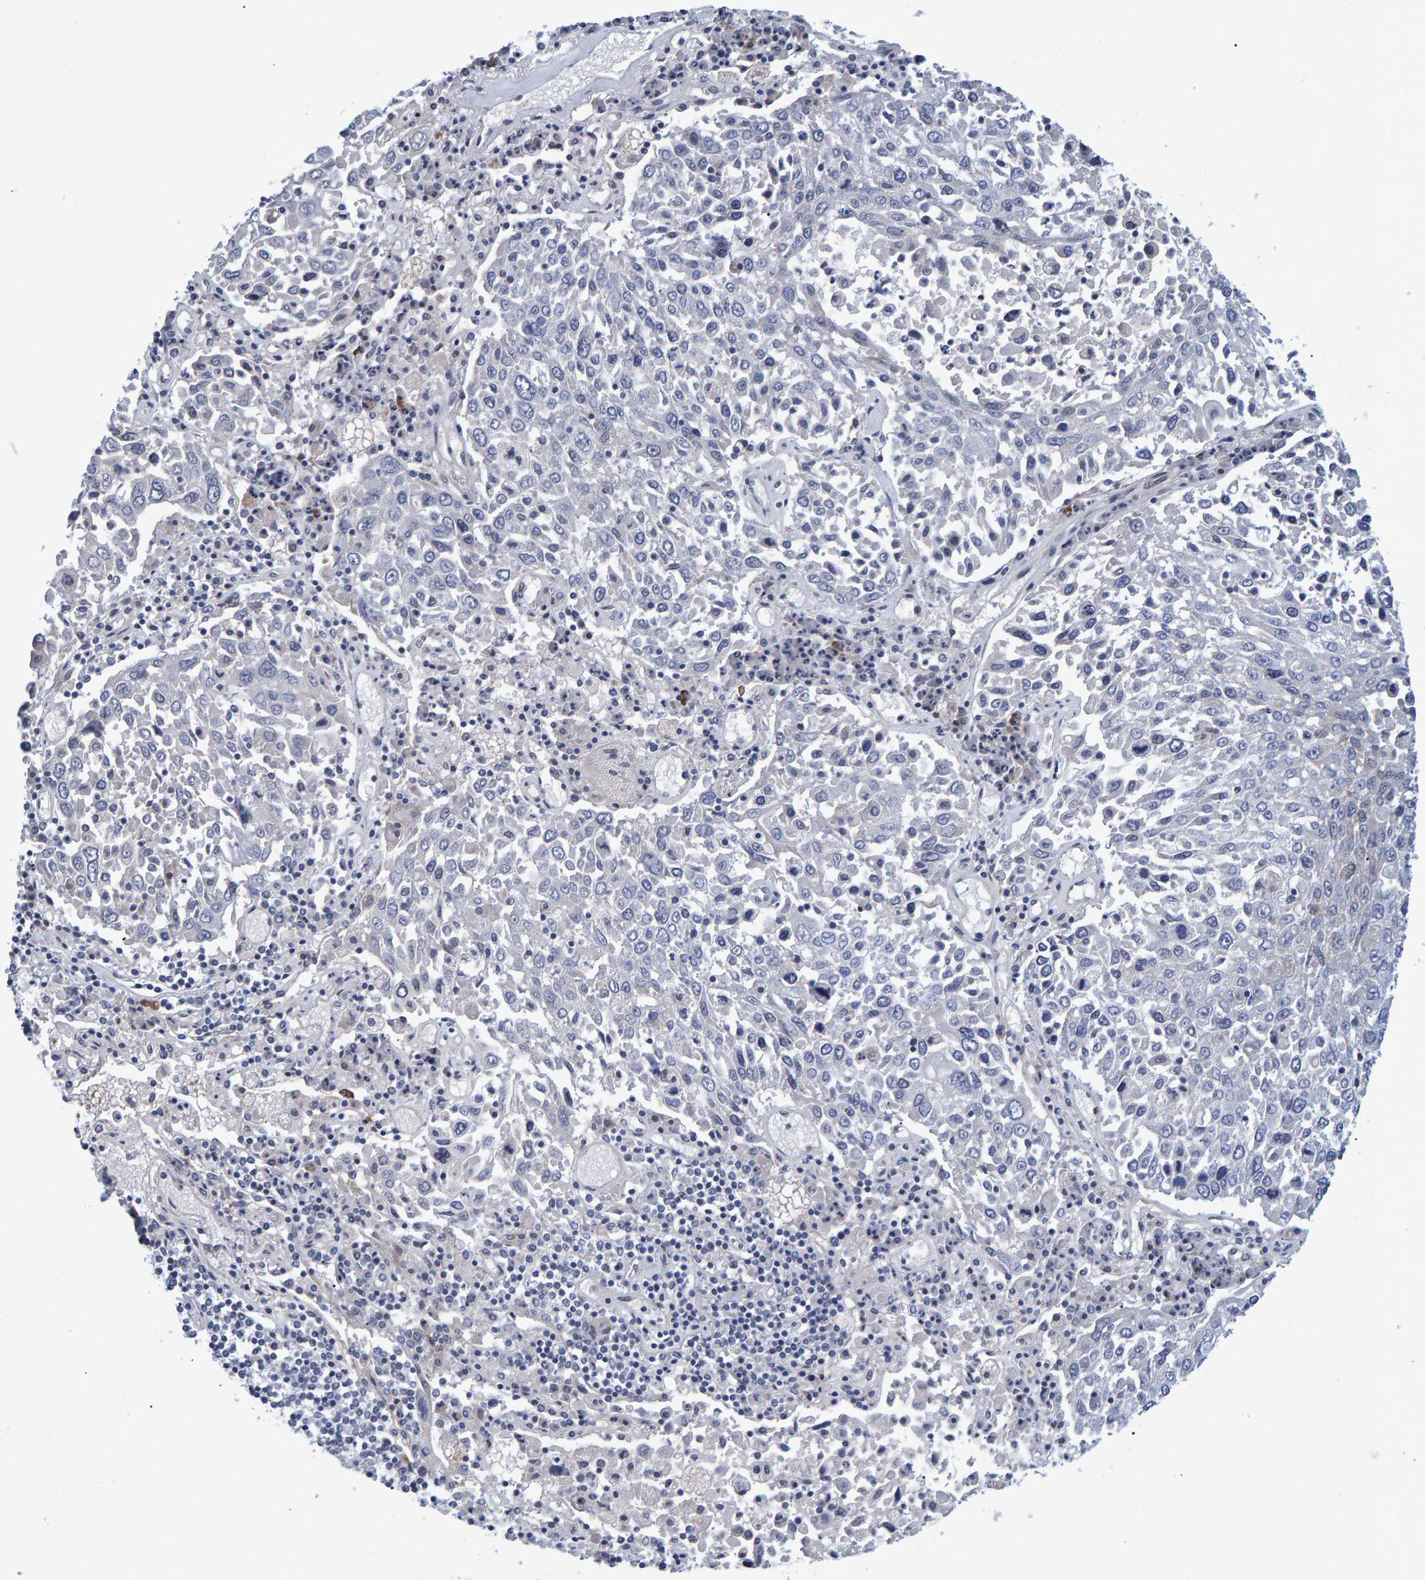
{"staining": {"intensity": "negative", "quantity": "none", "location": "none"}, "tissue": "lung cancer", "cell_type": "Tumor cells", "image_type": "cancer", "snomed": [{"axis": "morphology", "description": "Squamous cell carcinoma, NOS"}, {"axis": "topography", "description": "Lung"}], "caption": "Immunohistochemical staining of lung cancer (squamous cell carcinoma) shows no significant positivity in tumor cells.", "gene": "QKI", "patient": {"sex": "male", "age": 65}}